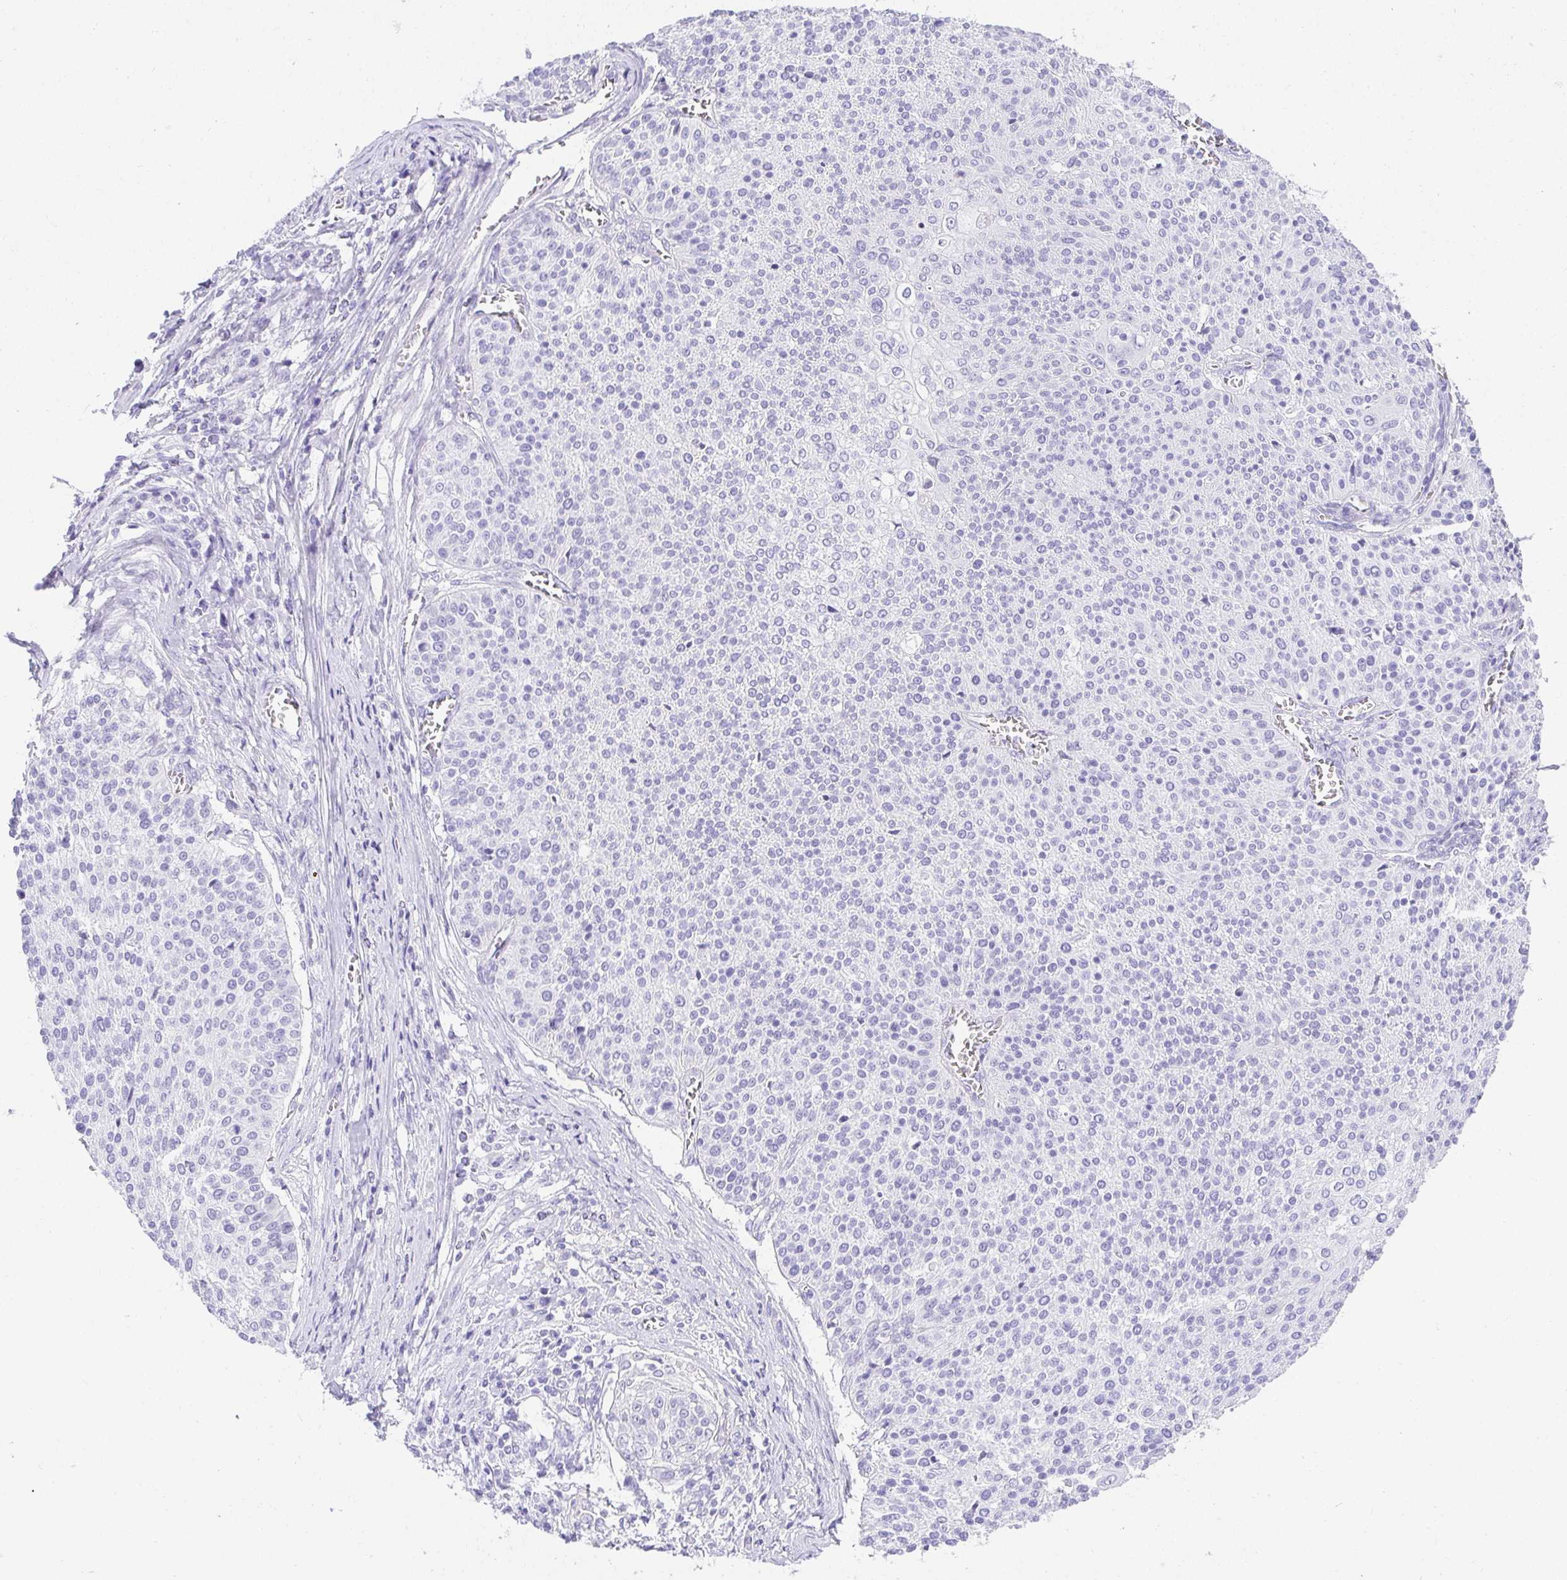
{"staining": {"intensity": "negative", "quantity": "none", "location": "none"}, "tissue": "cervical cancer", "cell_type": "Tumor cells", "image_type": "cancer", "snomed": [{"axis": "morphology", "description": "Squamous cell carcinoma, NOS"}, {"axis": "topography", "description": "Cervix"}], "caption": "Immunohistochemistry histopathology image of human cervical cancer stained for a protein (brown), which exhibits no staining in tumor cells. (Immunohistochemistry (ihc), brightfield microscopy, high magnification).", "gene": "CHAT", "patient": {"sex": "female", "age": 31}}